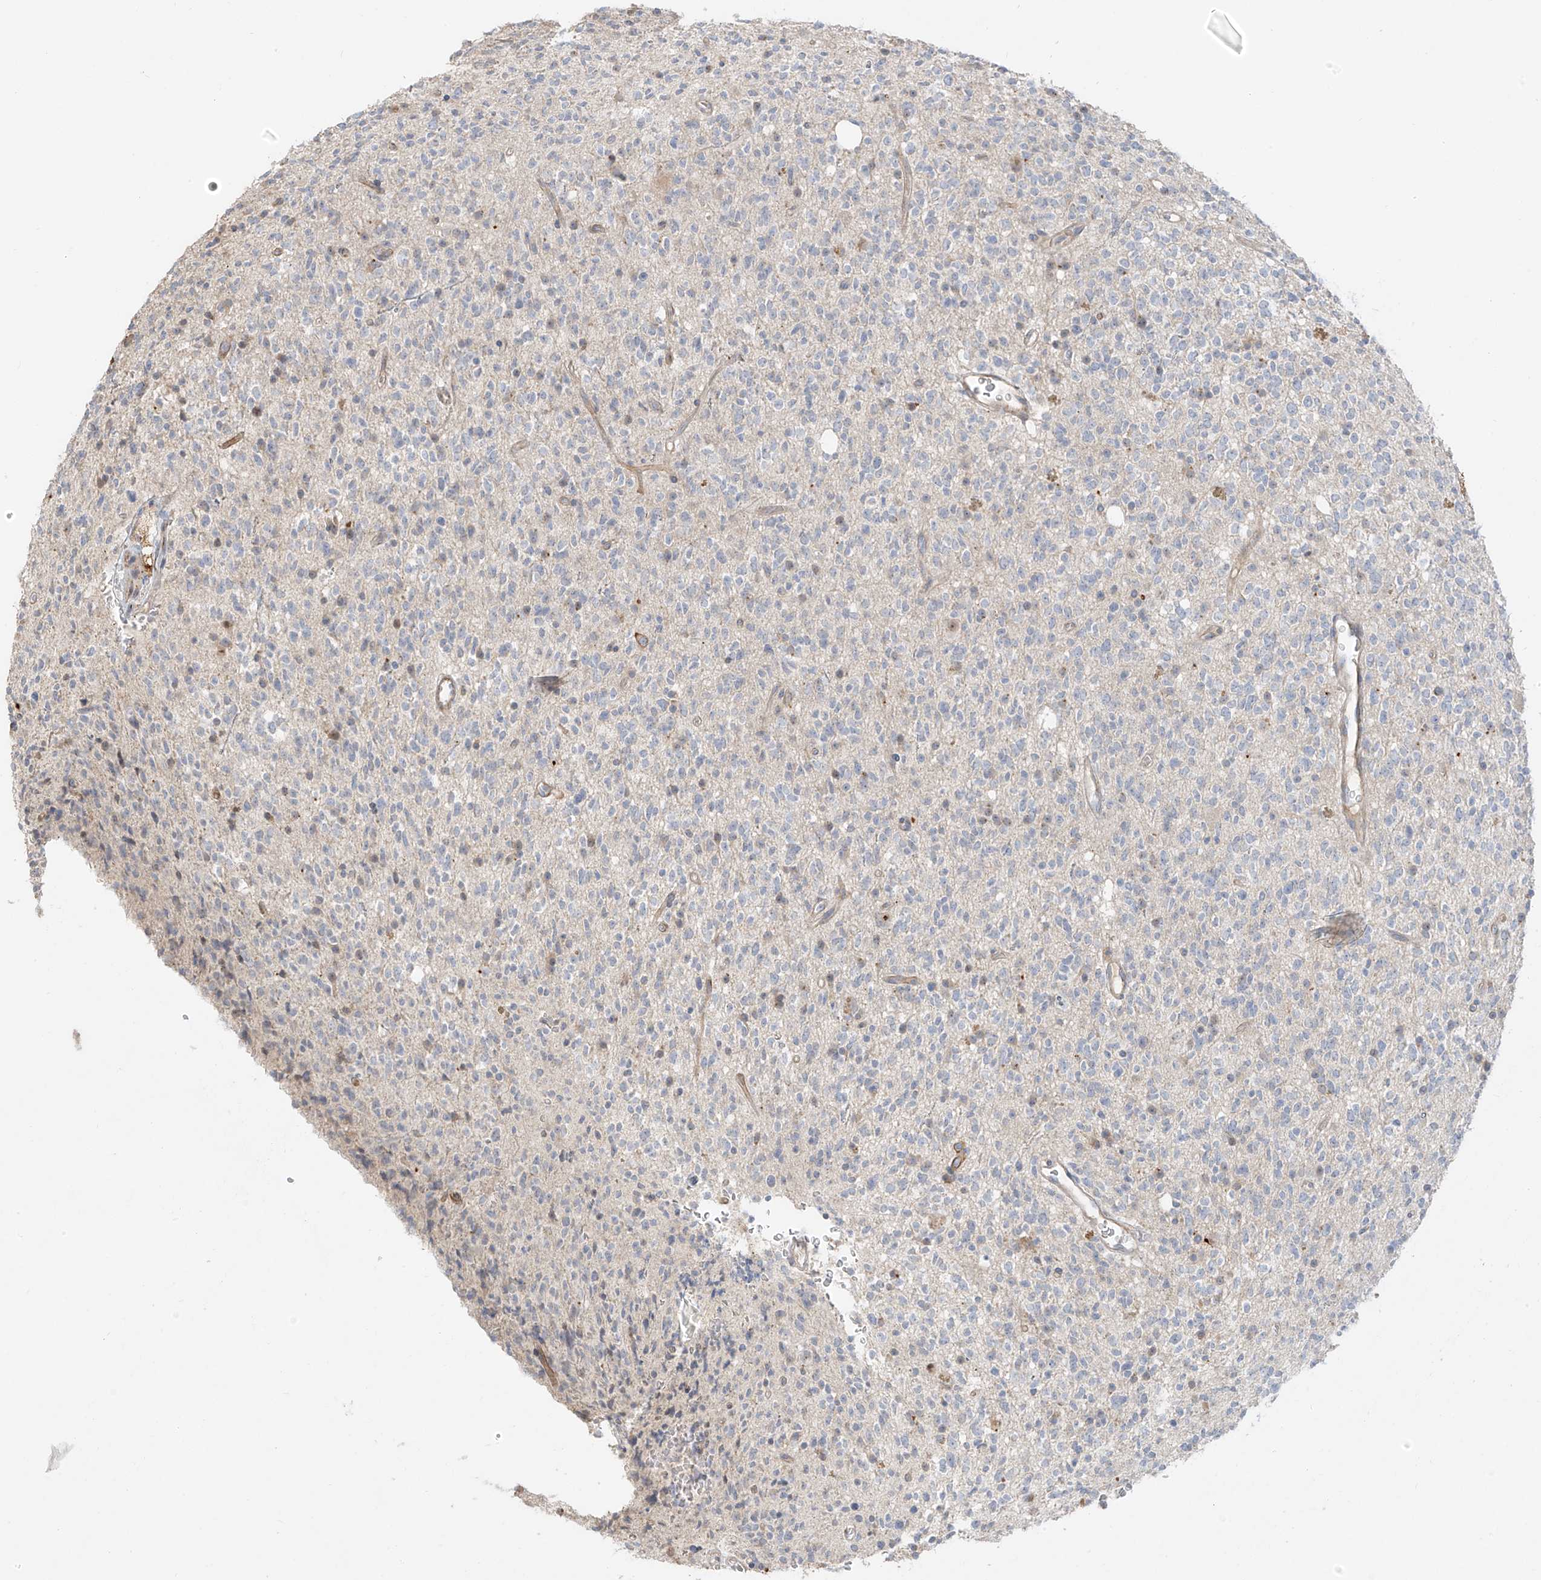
{"staining": {"intensity": "negative", "quantity": "none", "location": "none"}, "tissue": "glioma", "cell_type": "Tumor cells", "image_type": "cancer", "snomed": [{"axis": "morphology", "description": "Glioma, malignant, High grade"}, {"axis": "topography", "description": "Brain"}], "caption": "Histopathology image shows no significant protein expression in tumor cells of malignant glioma (high-grade).", "gene": "C2orf42", "patient": {"sex": "male", "age": 34}}